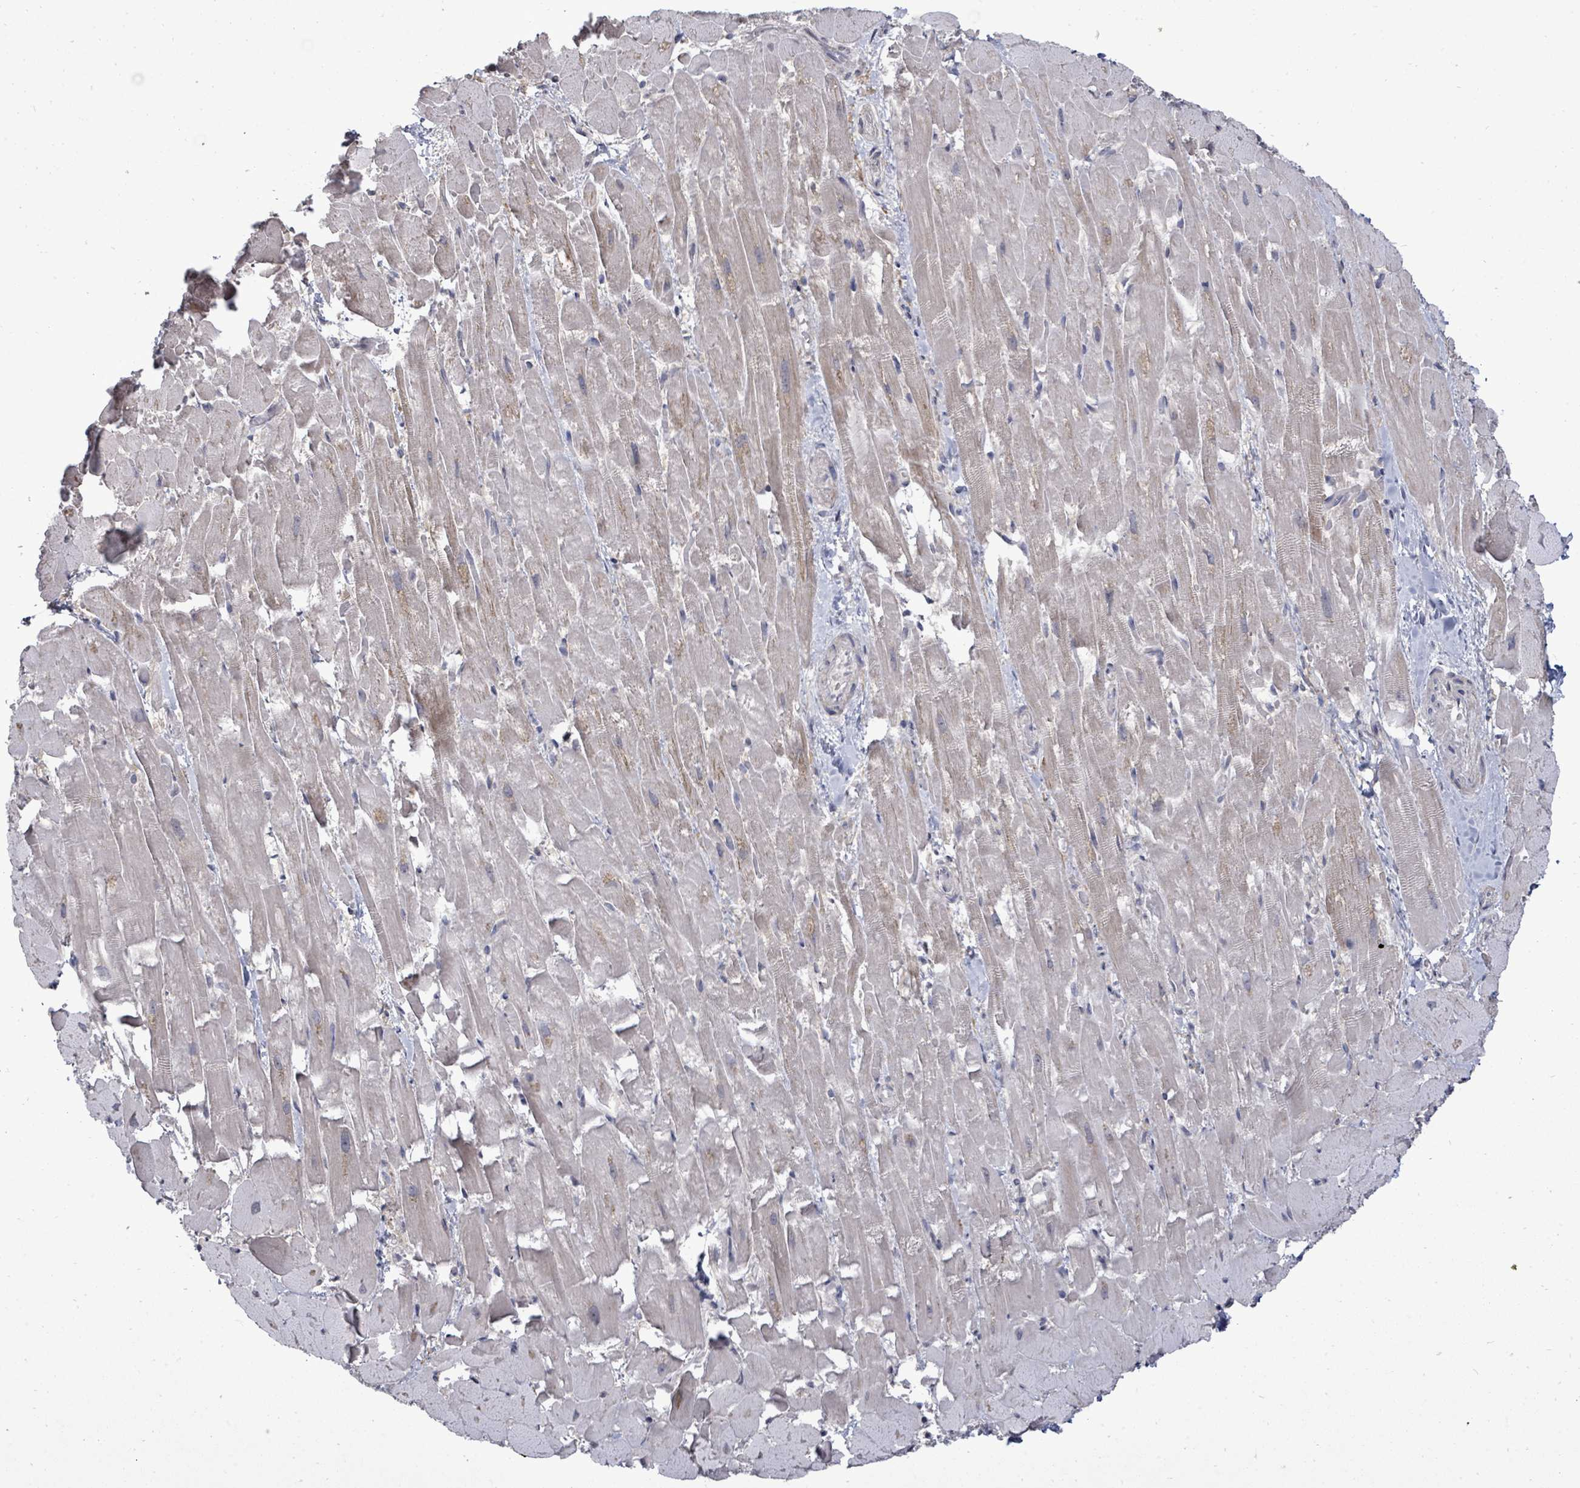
{"staining": {"intensity": "weak", "quantity": "<25%", "location": "cytoplasmic/membranous"}, "tissue": "heart muscle", "cell_type": "Cardiomyocytes", "image_type": "normal", "snomed": [{"axis": "morphology", "description": "Normal tissue, NOS"}, {"axis": "topography", "description": "Heart"}], "caption": "The IHC micrograph has no significant staining in cardiomyocytes of heart muscle.", "gene": "POMGNT2", "patient": {"sex": "male", "age": 37}}